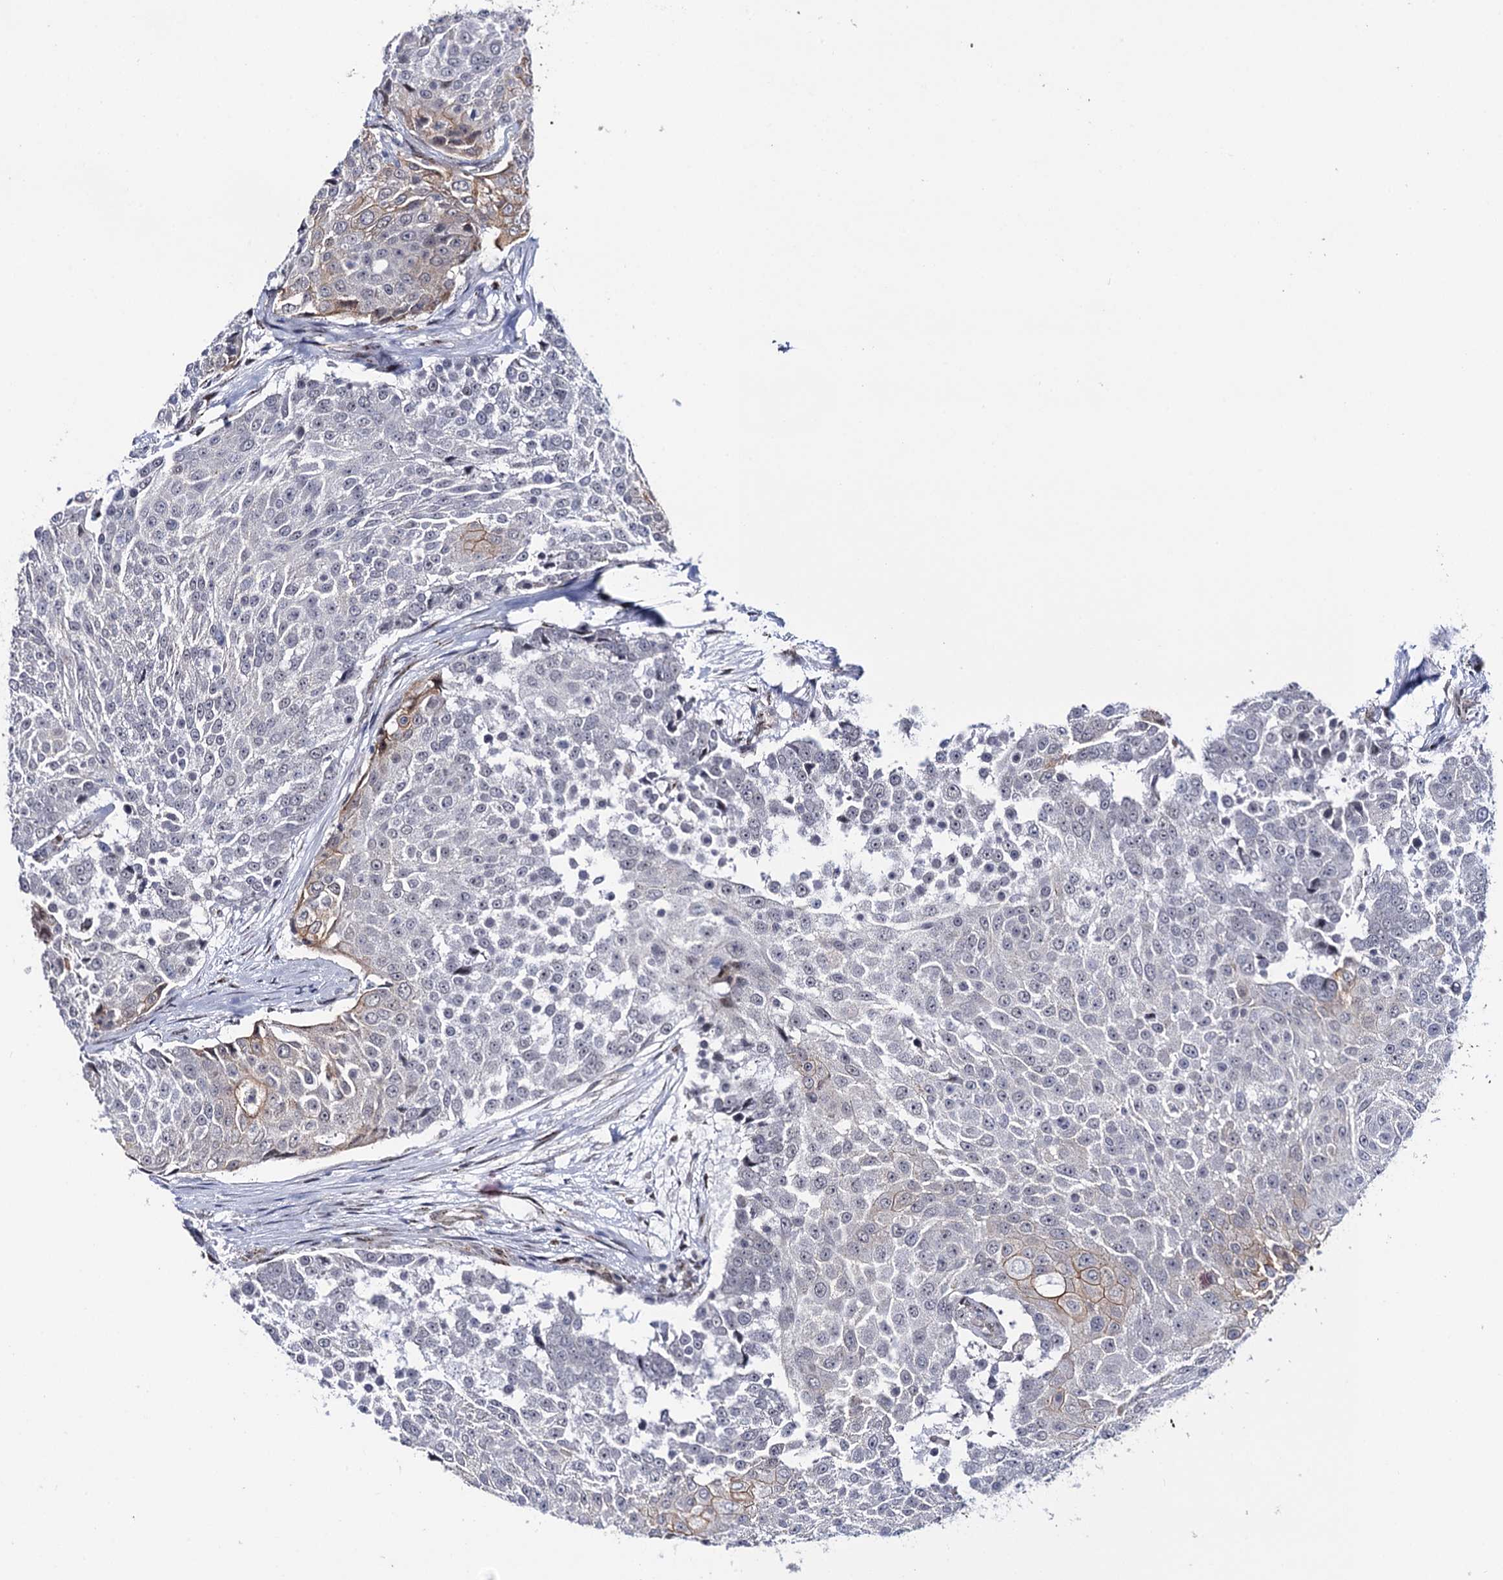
{"staining": {"intensity": "weak", "quantity": "<25%", "location": "cytoplasmic/membranous"}, "tissue": "urothelial cancer", "cell_type": "Tumor cells", "image_type": "cancer", "snomed": [{"axis": "morphology", "description": "Urothelial carcinoma, High grade"}, {"axis": "topography", "description": "Urinary bladder"}], "caption": "This is a image of immunohistochemistry staining of urothelial cancer, which shows no expression in tumor cells.", "gene": "THAP2", "patient": {"sex": "female", "age": 63}}